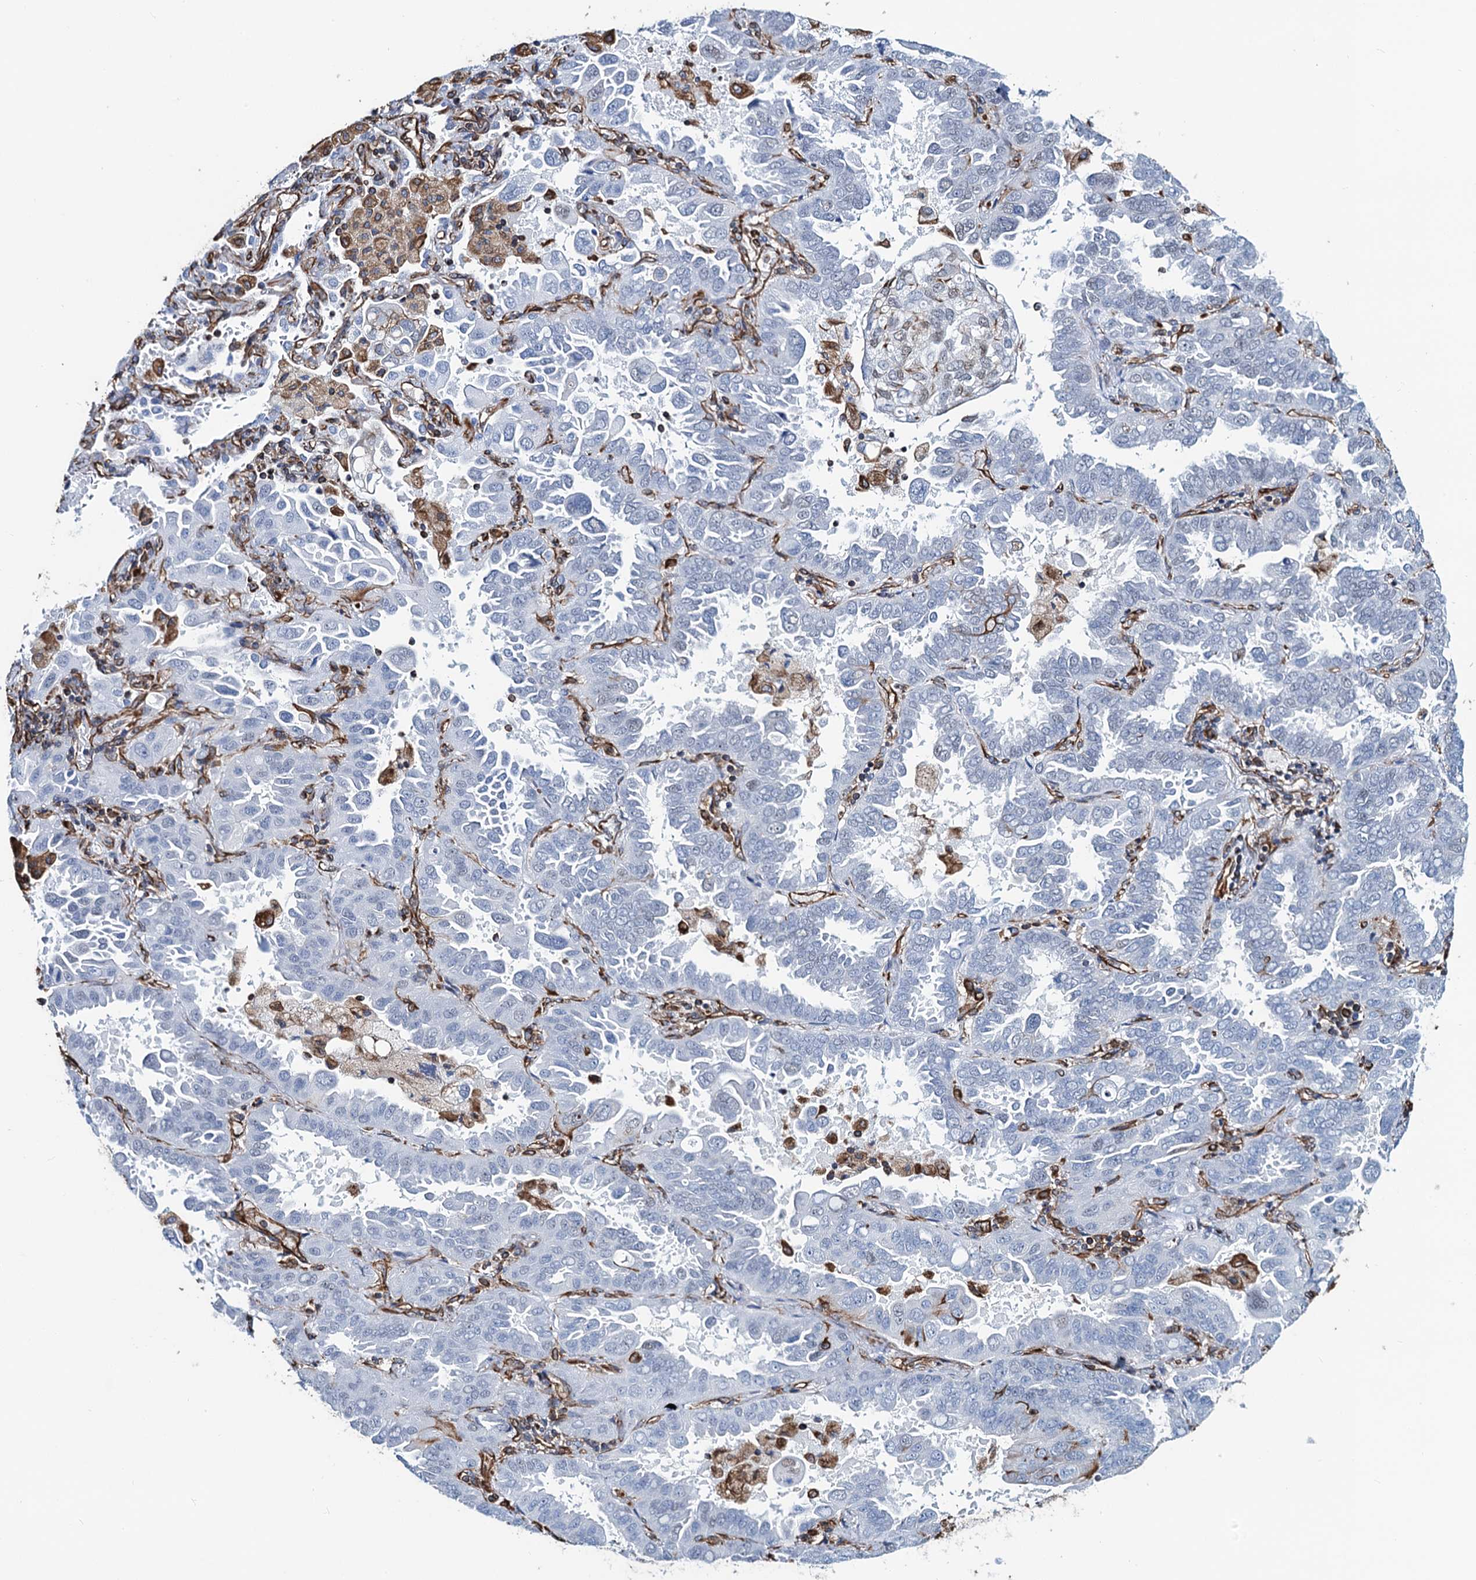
{"staining": {"intensity": "negative", "quantity": "none", "location": "none"}, "tissue": "lung cancer", "cell_type": "Tumor cells", "image_type": "cancer", "snomed": [{"axis": "morphology", "description": "Adenocarcinoma, NOS"}, {"axis": "topography", "description": "Lung"}], "caption": "There is no significant staining in tumor cells of lung adenocarcinoma. (DAB immunohistochemistry visualized using brightfield microscopy, high magnification).", "gene": "PGM2", "patient": {"sex": "male", "age": 64}}